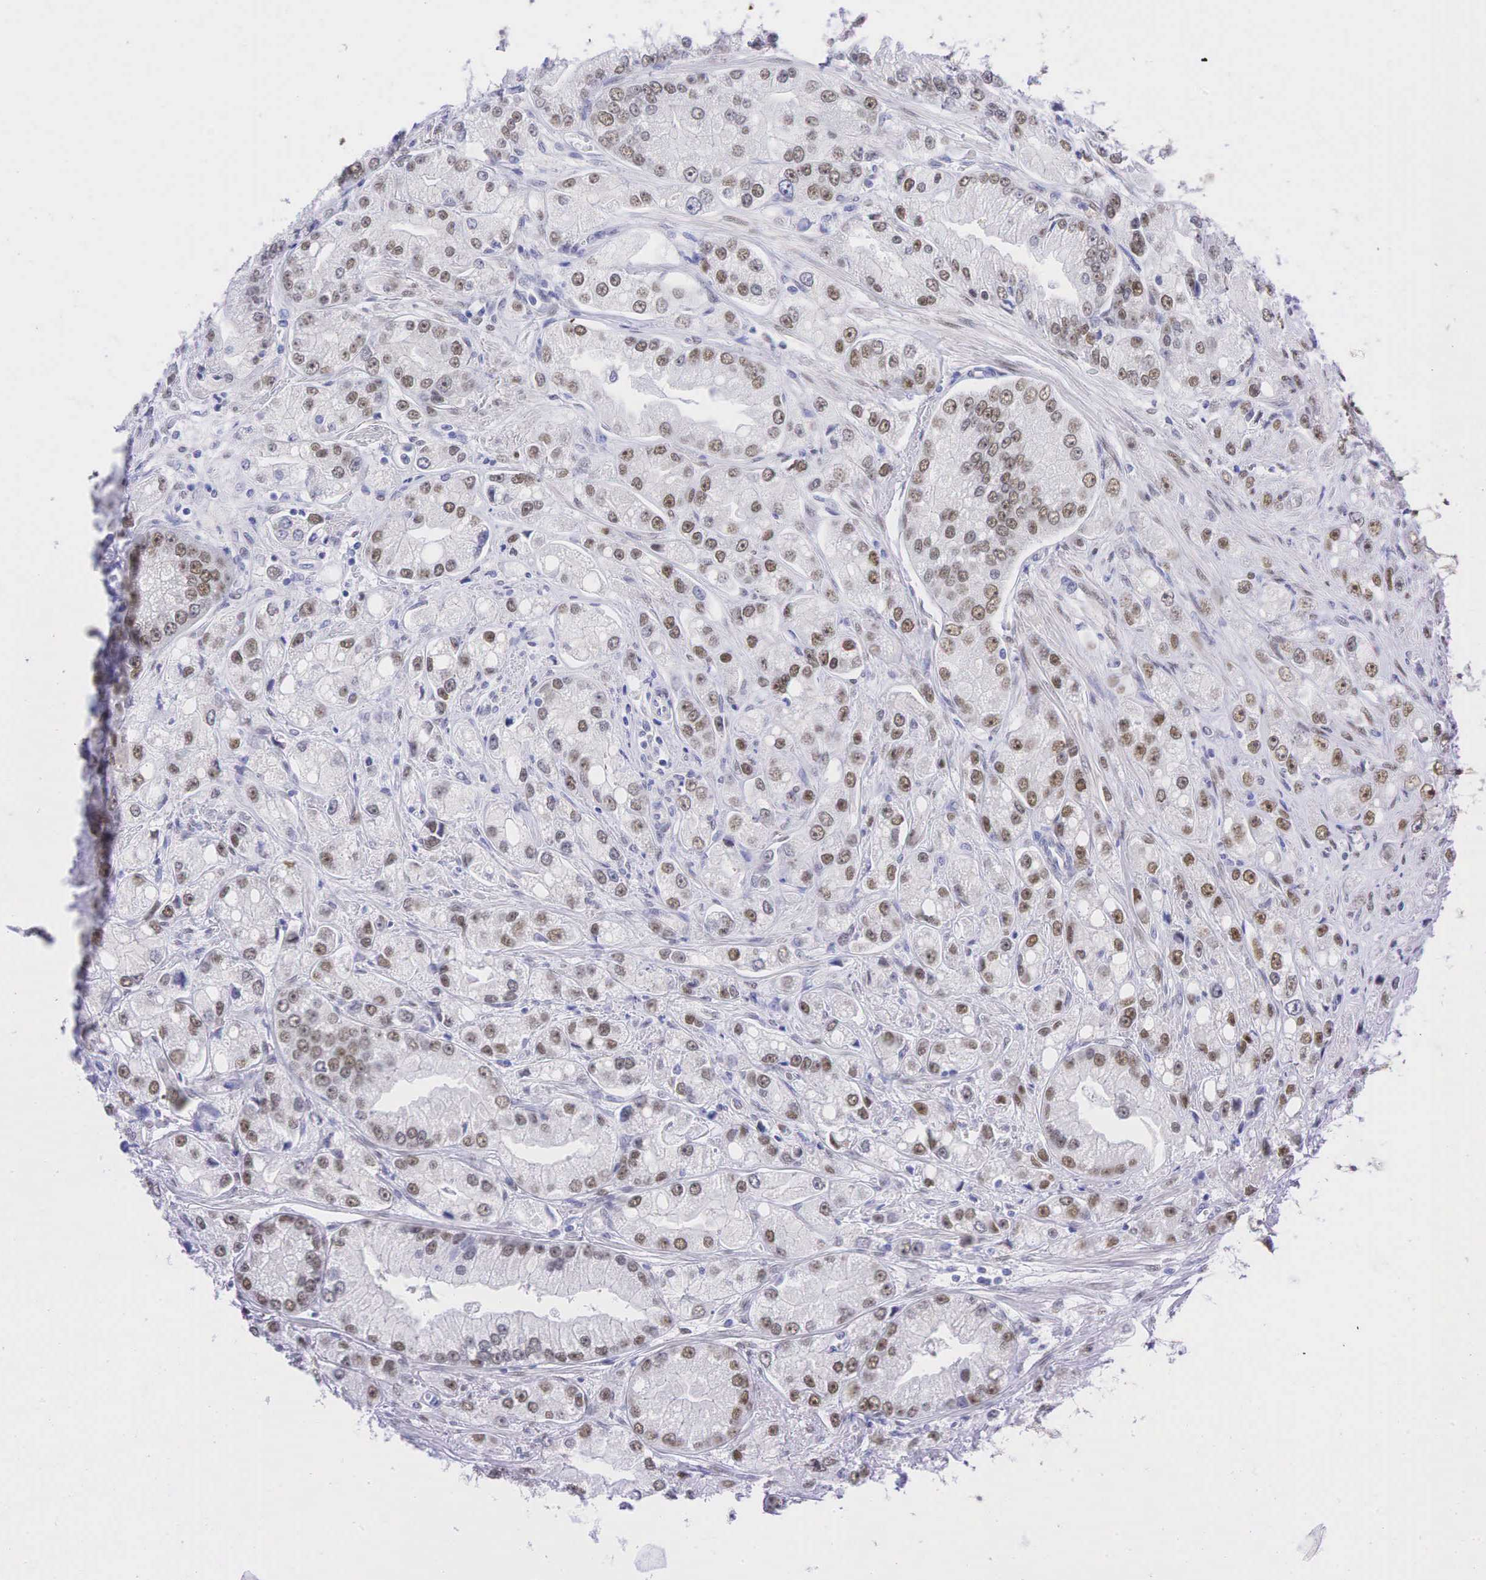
{"staining": {"intensity": "moderate", "quantity": "25%-75%", "location": "nuclear"}, "tissue": "prostate cancer", "cell_type": "Tumor cells", "image_type": "cancer", "snomed": [{"axis": "morphology", "description": "Adenocarcinoma, Medium grade"}, {"axis": "topography", "description": "Prostate"}], "caption": "This is a micrograph of immunohistochemistry staining of prostate cancer, which shows moderate expression in the nuclear of tumor cells.", "gene": "AR", "patient": {"sex": "male", "age": 72}}